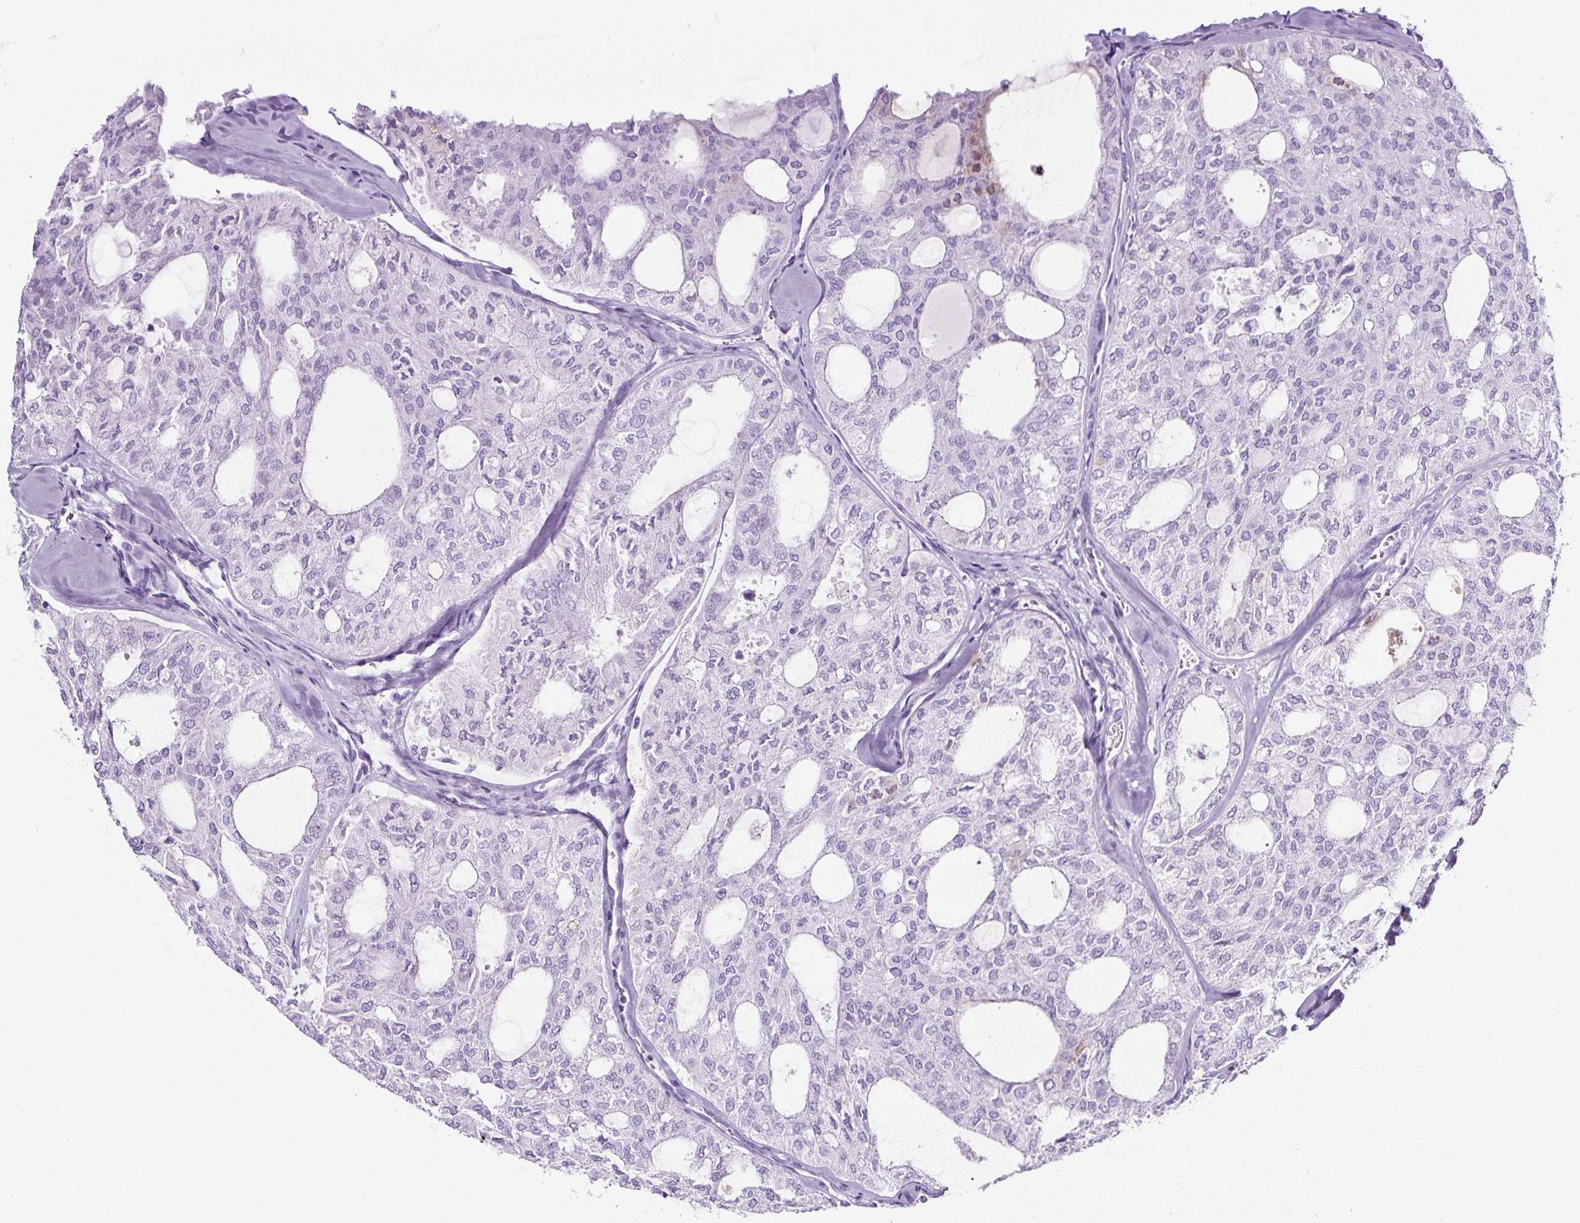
{"staining": {"intensity": "negative", "quantity": "none", "location": "none"}, "tissue": "thyroid cancer", "cell_type": "Tumor cells", "image_type": "cancer", "snomed": [{"axis": "morphology", "description": "Follicular adenoma carcinoma, NOS"}, {"axis": "topography", "description": "Thyroid gland"}], "caption": "Immunohistochemical staining of human thyroid follicular adenoma carcinoma demonstrates no significant staining in tumor cells. (Stains: DAB immunohistochemistry with hematoxylin counter stain, Microscopy: brightfield microscopy at high magnification).", "gene": "TMEM200B", "patient": {"sex": "male", "age": 75}}